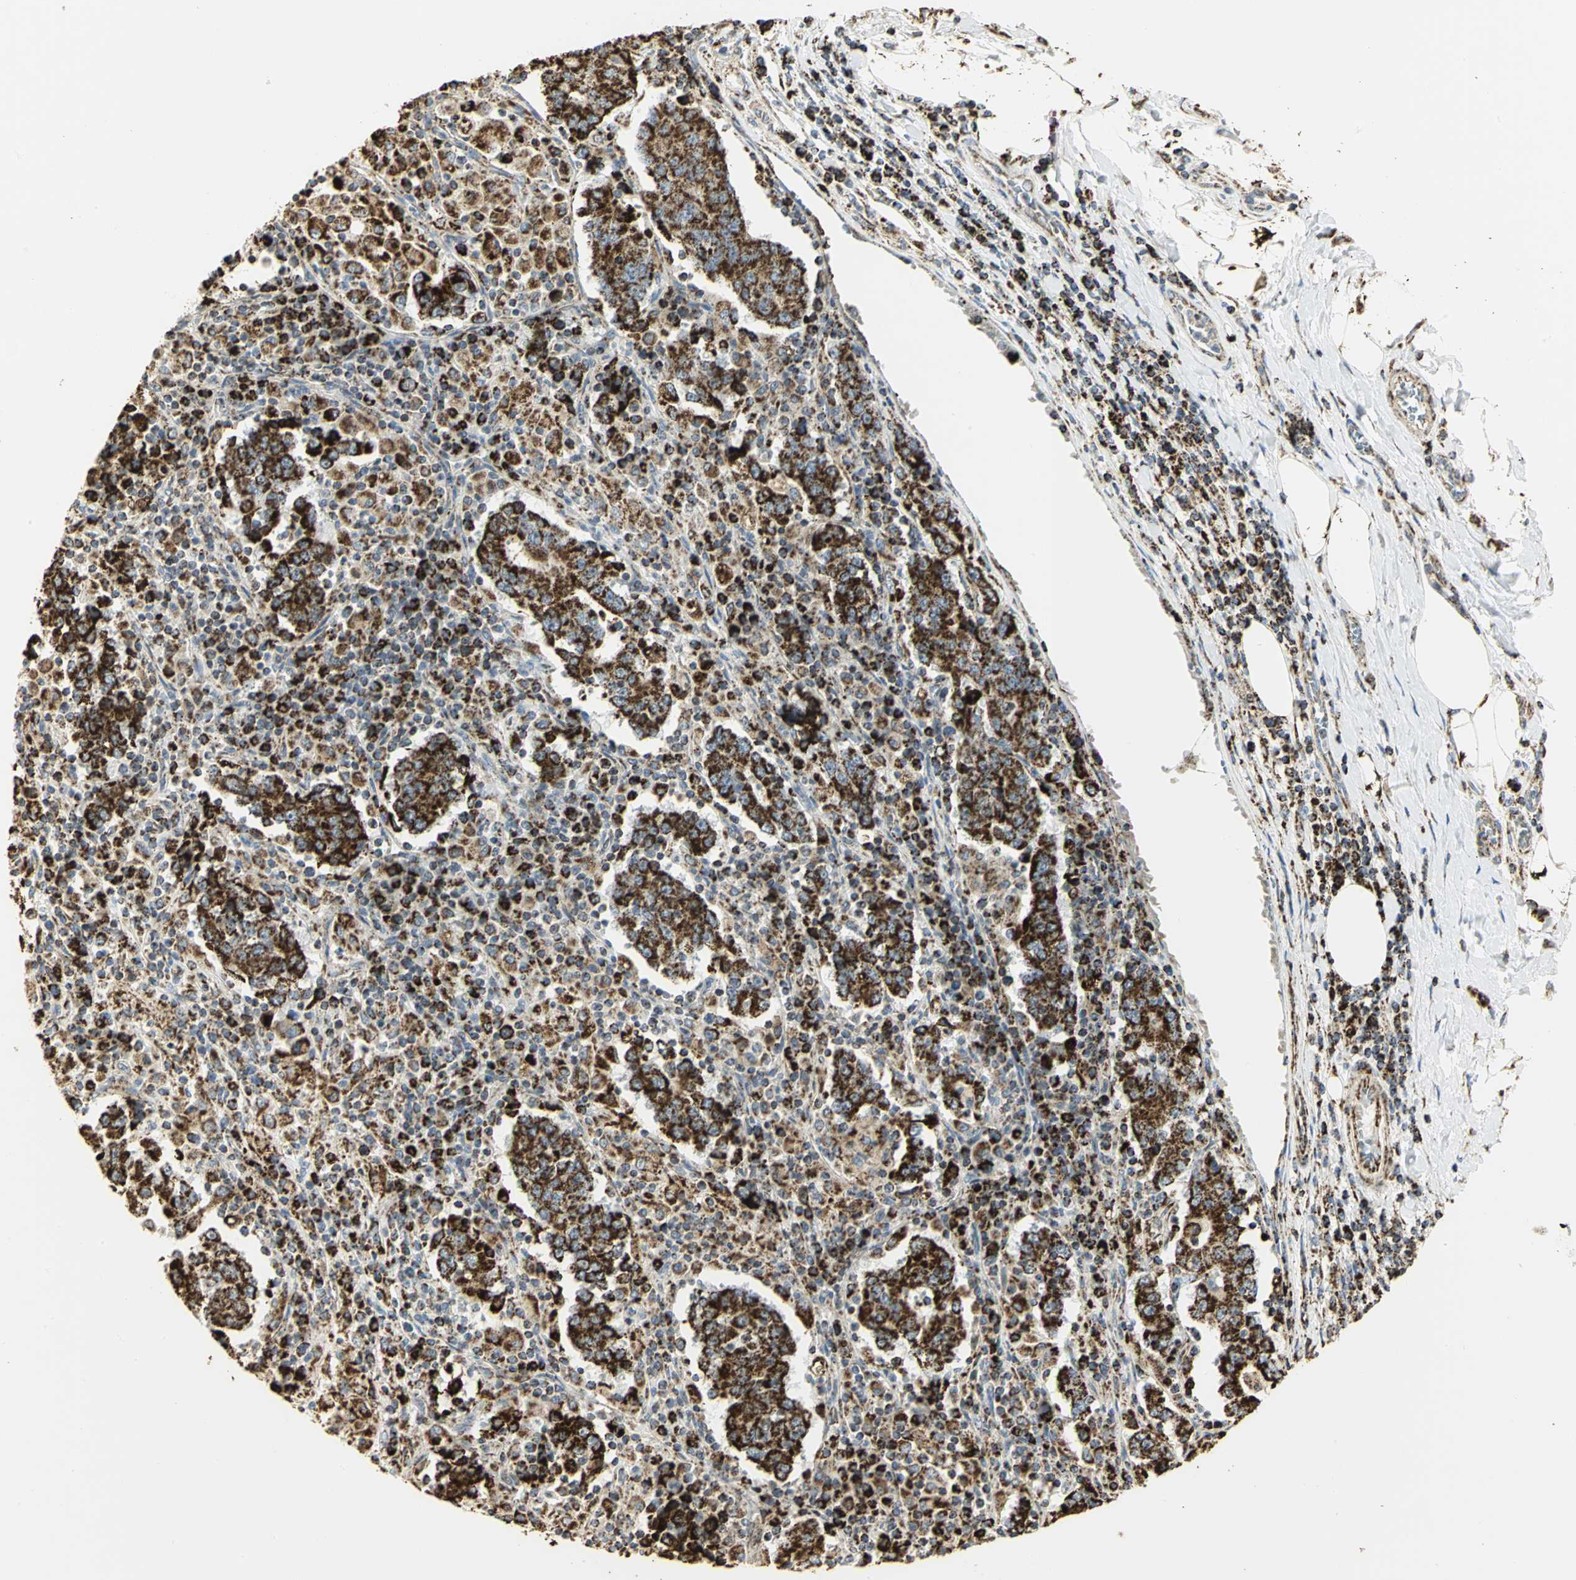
{"staining": {"intensity": "strong", "quantity": ">75%", "location": "cytoplasmic/membranous"}, "tissue": "stomach cancer", "cell_type": "Tumor cells", "image_type": "cancer", "snomed": [{"axis": "morphology", "description": "Normal tissue, NOS"}, {"axis": "morphology", "description": "Adenocarcinoma, NOS"}, {"axis": "topography", "description": "Stomach, upper"}, {"axis": "topography", "description": "Stomach"}], "caption": "Immunohistochemistry (IHC) micrograph of adenocarcinoma (stomach) stained for a protein (brown), which demonstrates high levels of strong cytoplasmic/membranous staining in about >75% of tumor cells.", "gene": "VDAC1", "patient": {"sex": "male", "age": 59}}